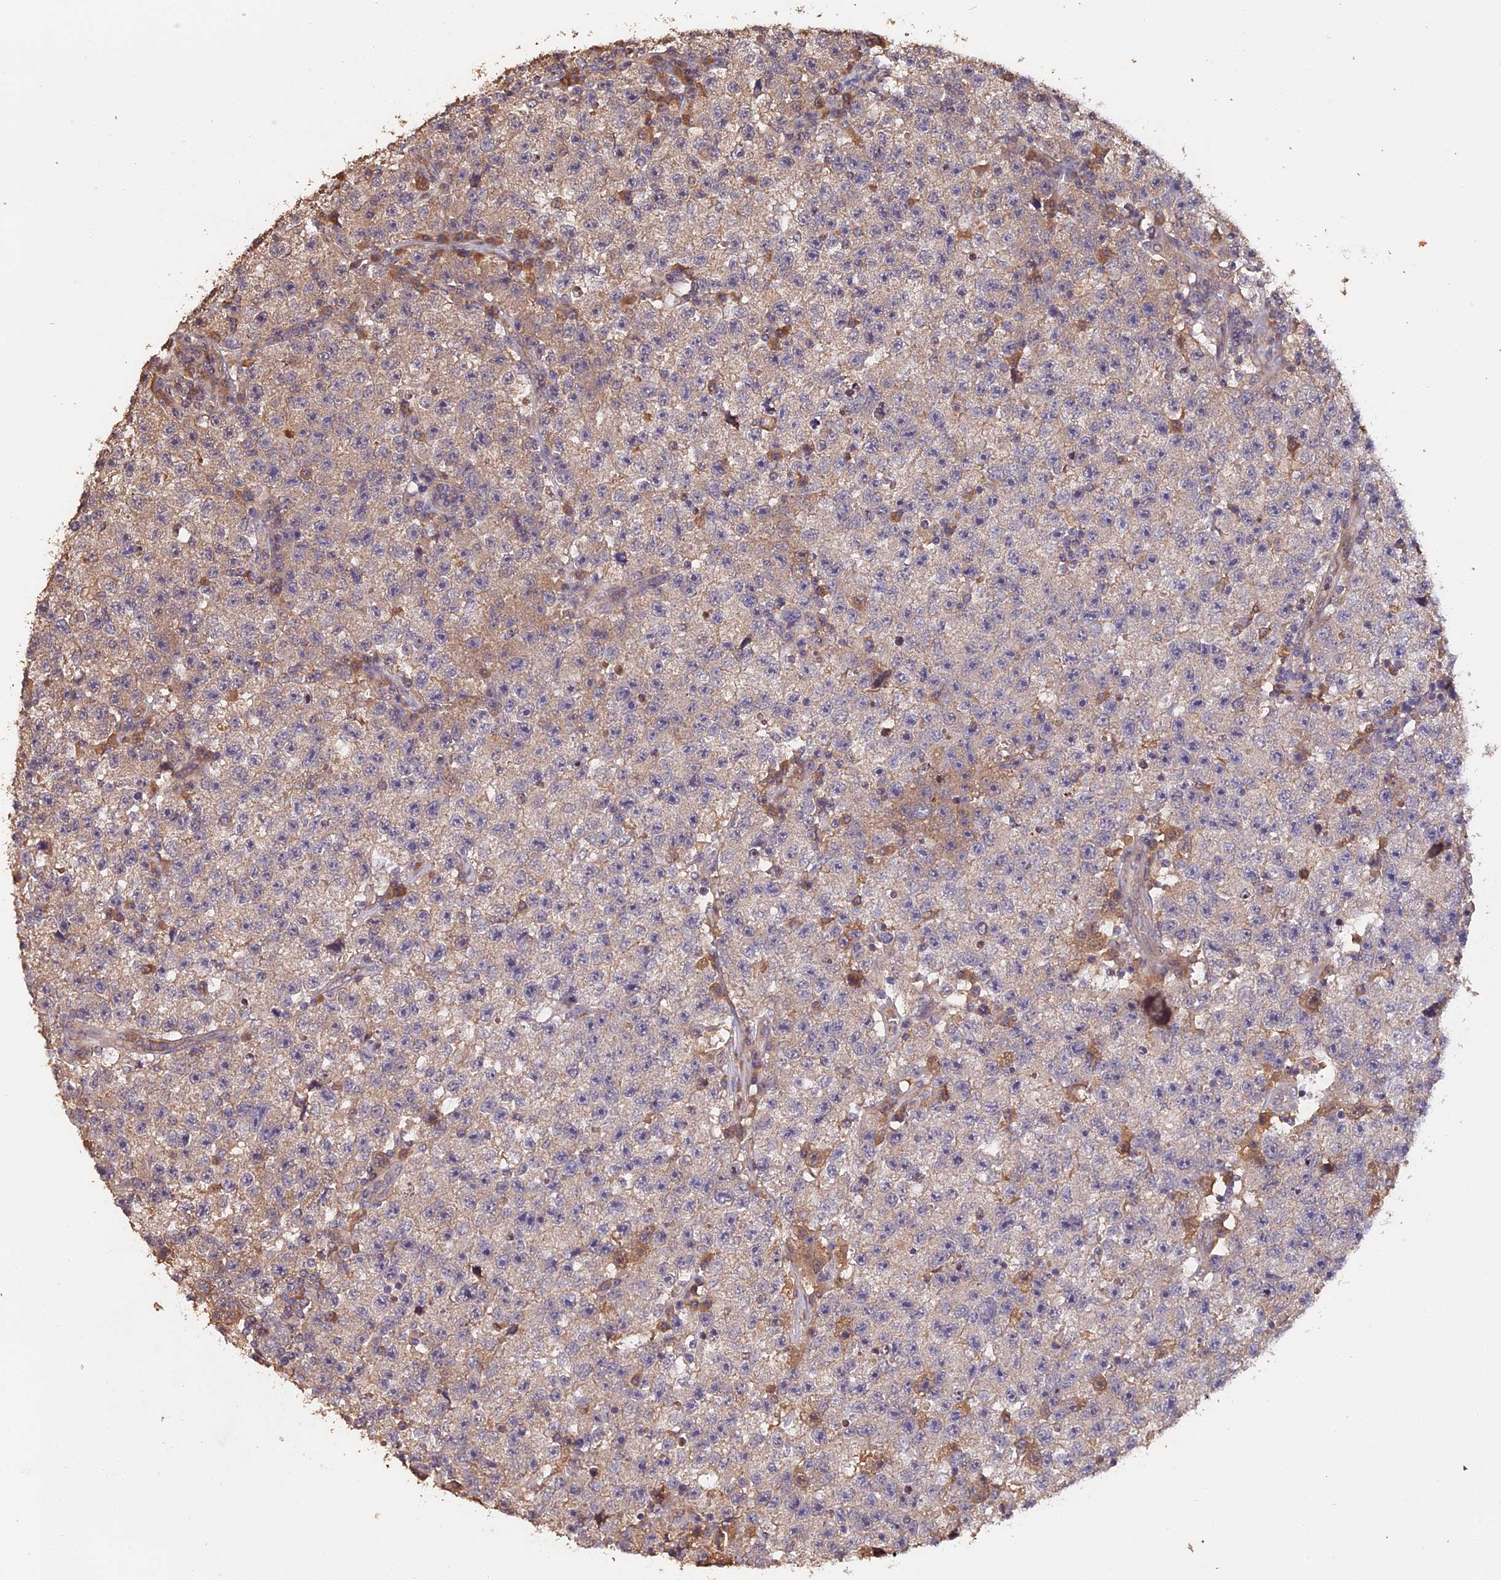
{"staining": {"intensity": "weak", "quantity": "25%-75%", "location": "cytoplasmic/membranous"}, "tissue": "testis cancer", "cell_type": "Tumor cells", "image_type": "cancer", "snomed": [{"axis": "morphology", "description": "Seminoma, NOS"}, {"axis": "topography", "description": "Testis"}], "caption": "IHC photomicrograph of testis cancer stained for a protein (brown), which shows low levels of weak cytoplasmic/membranous expression in about 25%-75% of tumor cells.", "gene": "RASAL1", "patient": {"sex": "male", "age": 22}}